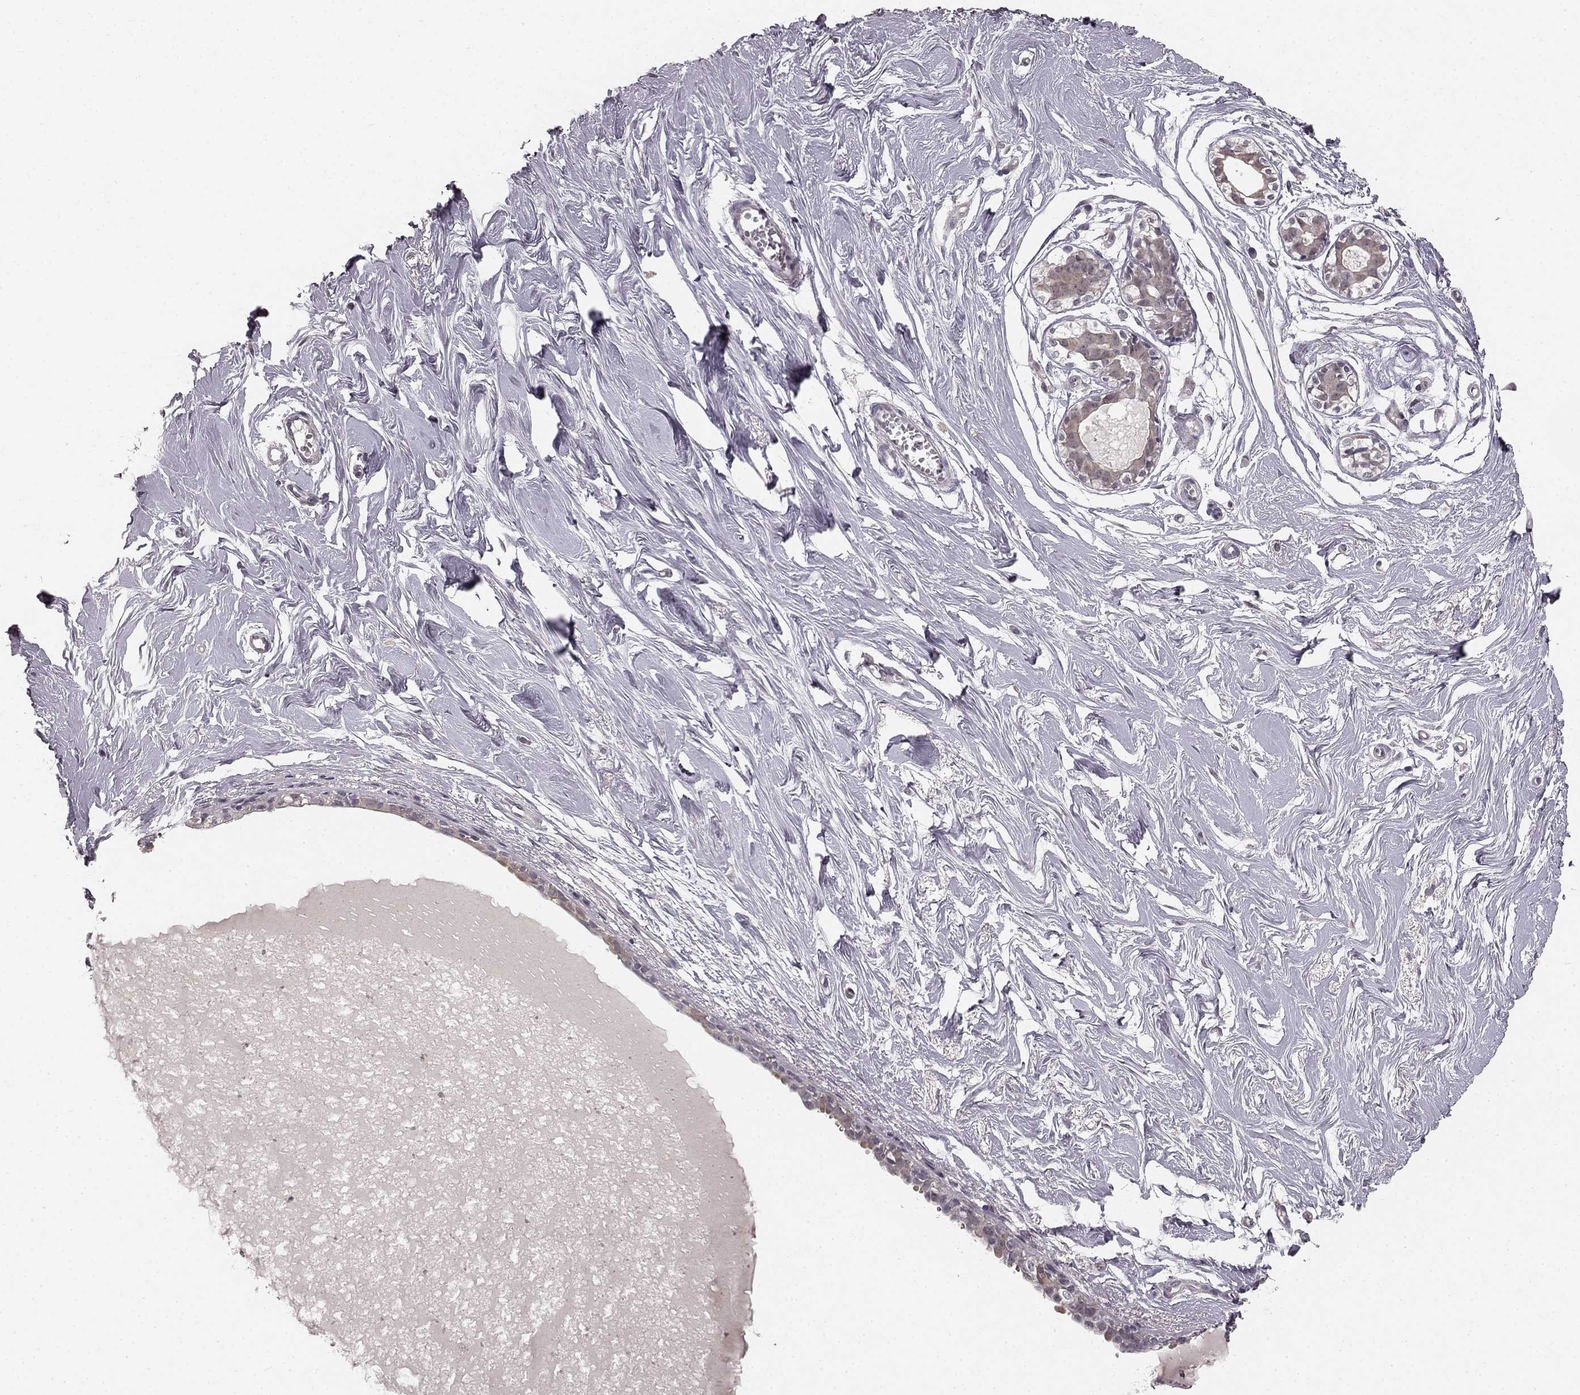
{"staining": {"intensity": "negative", "quantity": "none", "location": "none"}, "tissue": "breast", "cell_type": "Adipocytes", "image_type": "normal", "snomed": [{"axis": "morphology", "description": "Normal tissue, NOS"}, {"axis": "topography", "description": "Breast"}], "caption": "Immunohistochemistry photomicrograph of benign breast: breast stained with DAB shows no significant protein positivity in adipocytes. Nuclei are stained in blue.", "gene": "HCN4", "patient": {"sex": "female", "age": 49}}